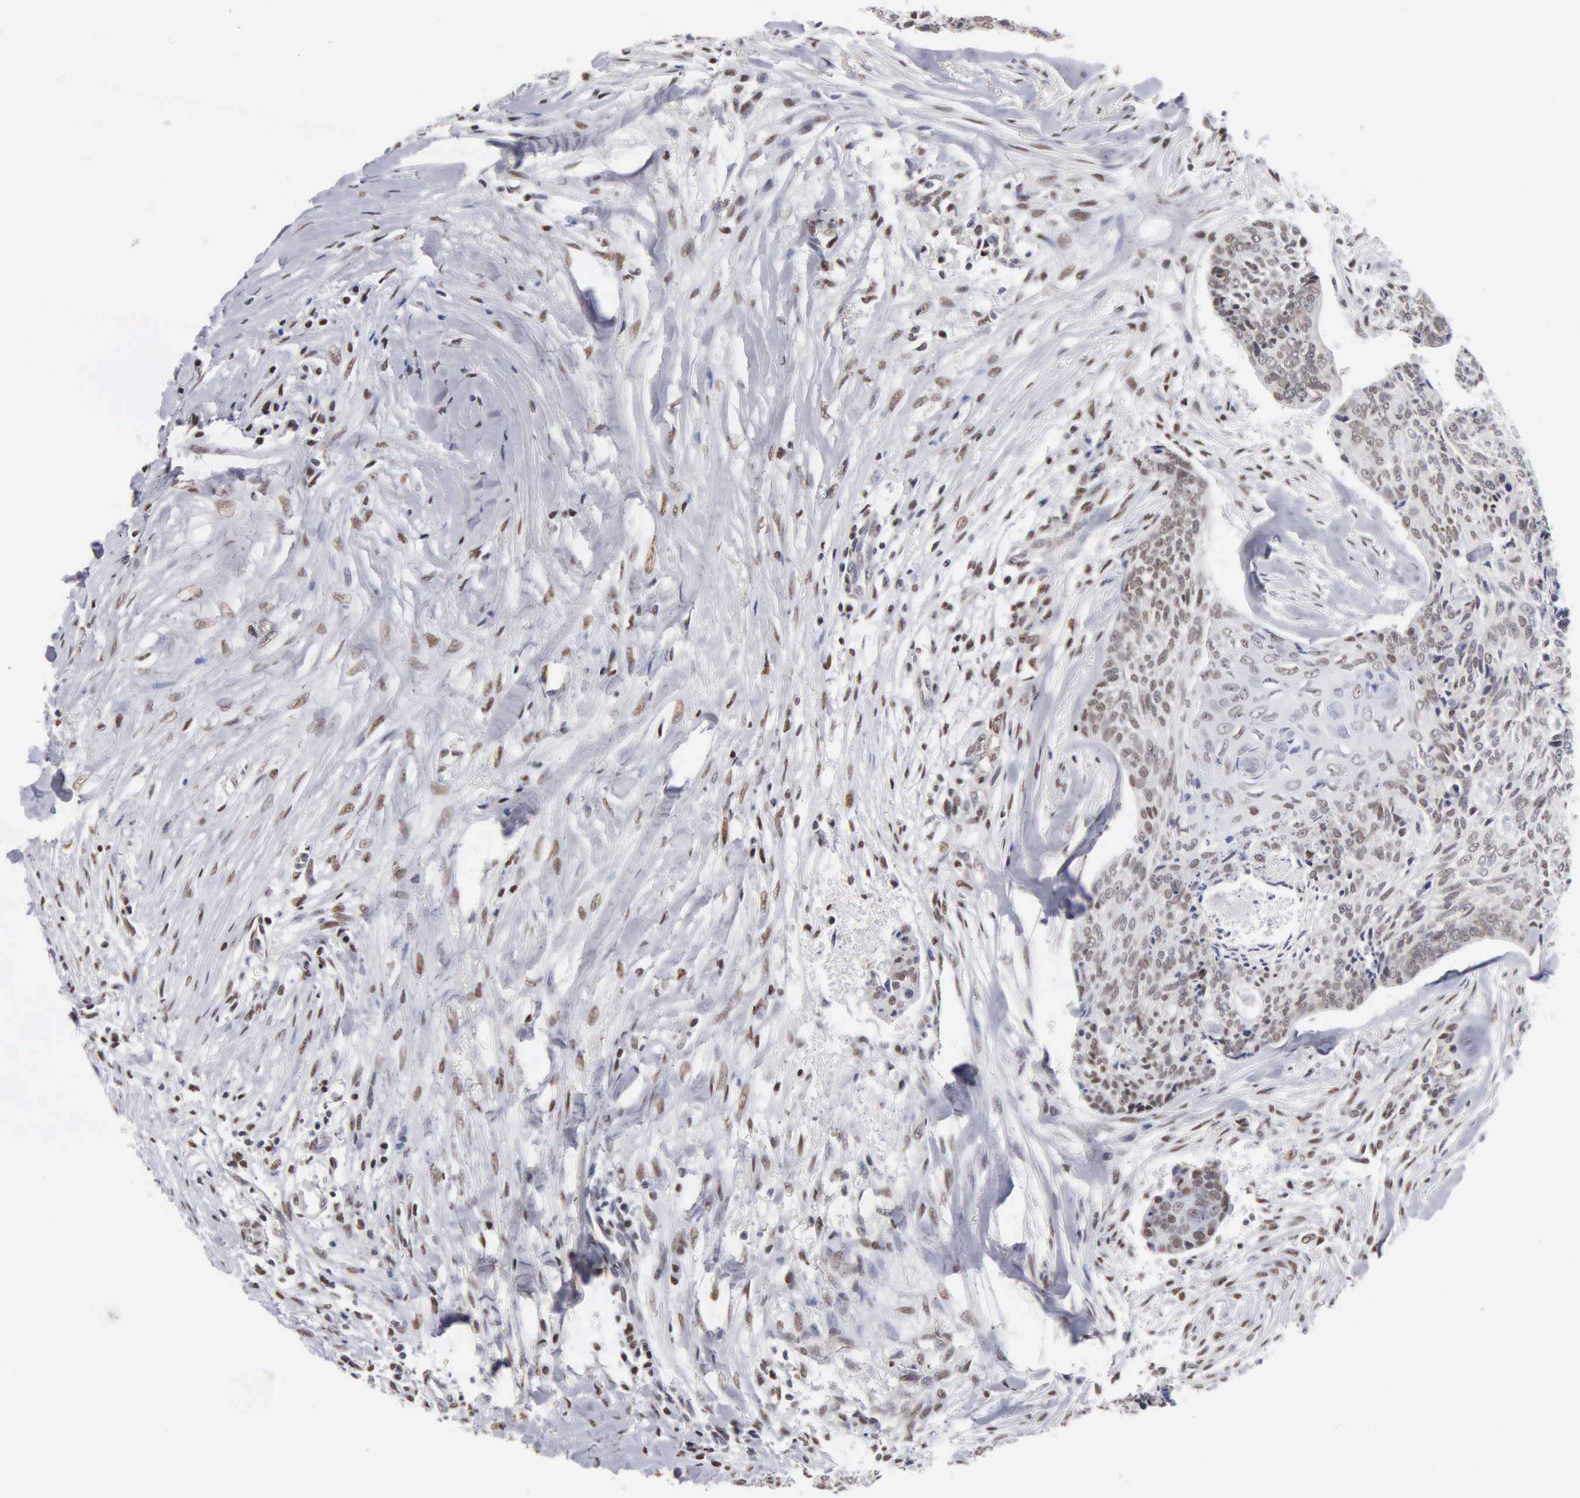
{"staining": {"intensity": "weak", "quantity": ">75%", "location": "nuclear"}, "tissue": "head and neck cancer", "cell_type": "Tumor cells", "image_type": "cancer", "snomed": [{"axis": "morphology", "description": "Squamous cell carcinoma, NOS"}, {"axis": "topography", "description": "Salivary gland"}, {"axis": "topography", "description": "Head-Neck"}], "caption": "Immunohistochemical staining of head and neck cancer shows weak nuclear protein positivity in about >75% of tumor cells.", "gene": "CCNG1", "patient": {"sex": "male", "age": 70}}